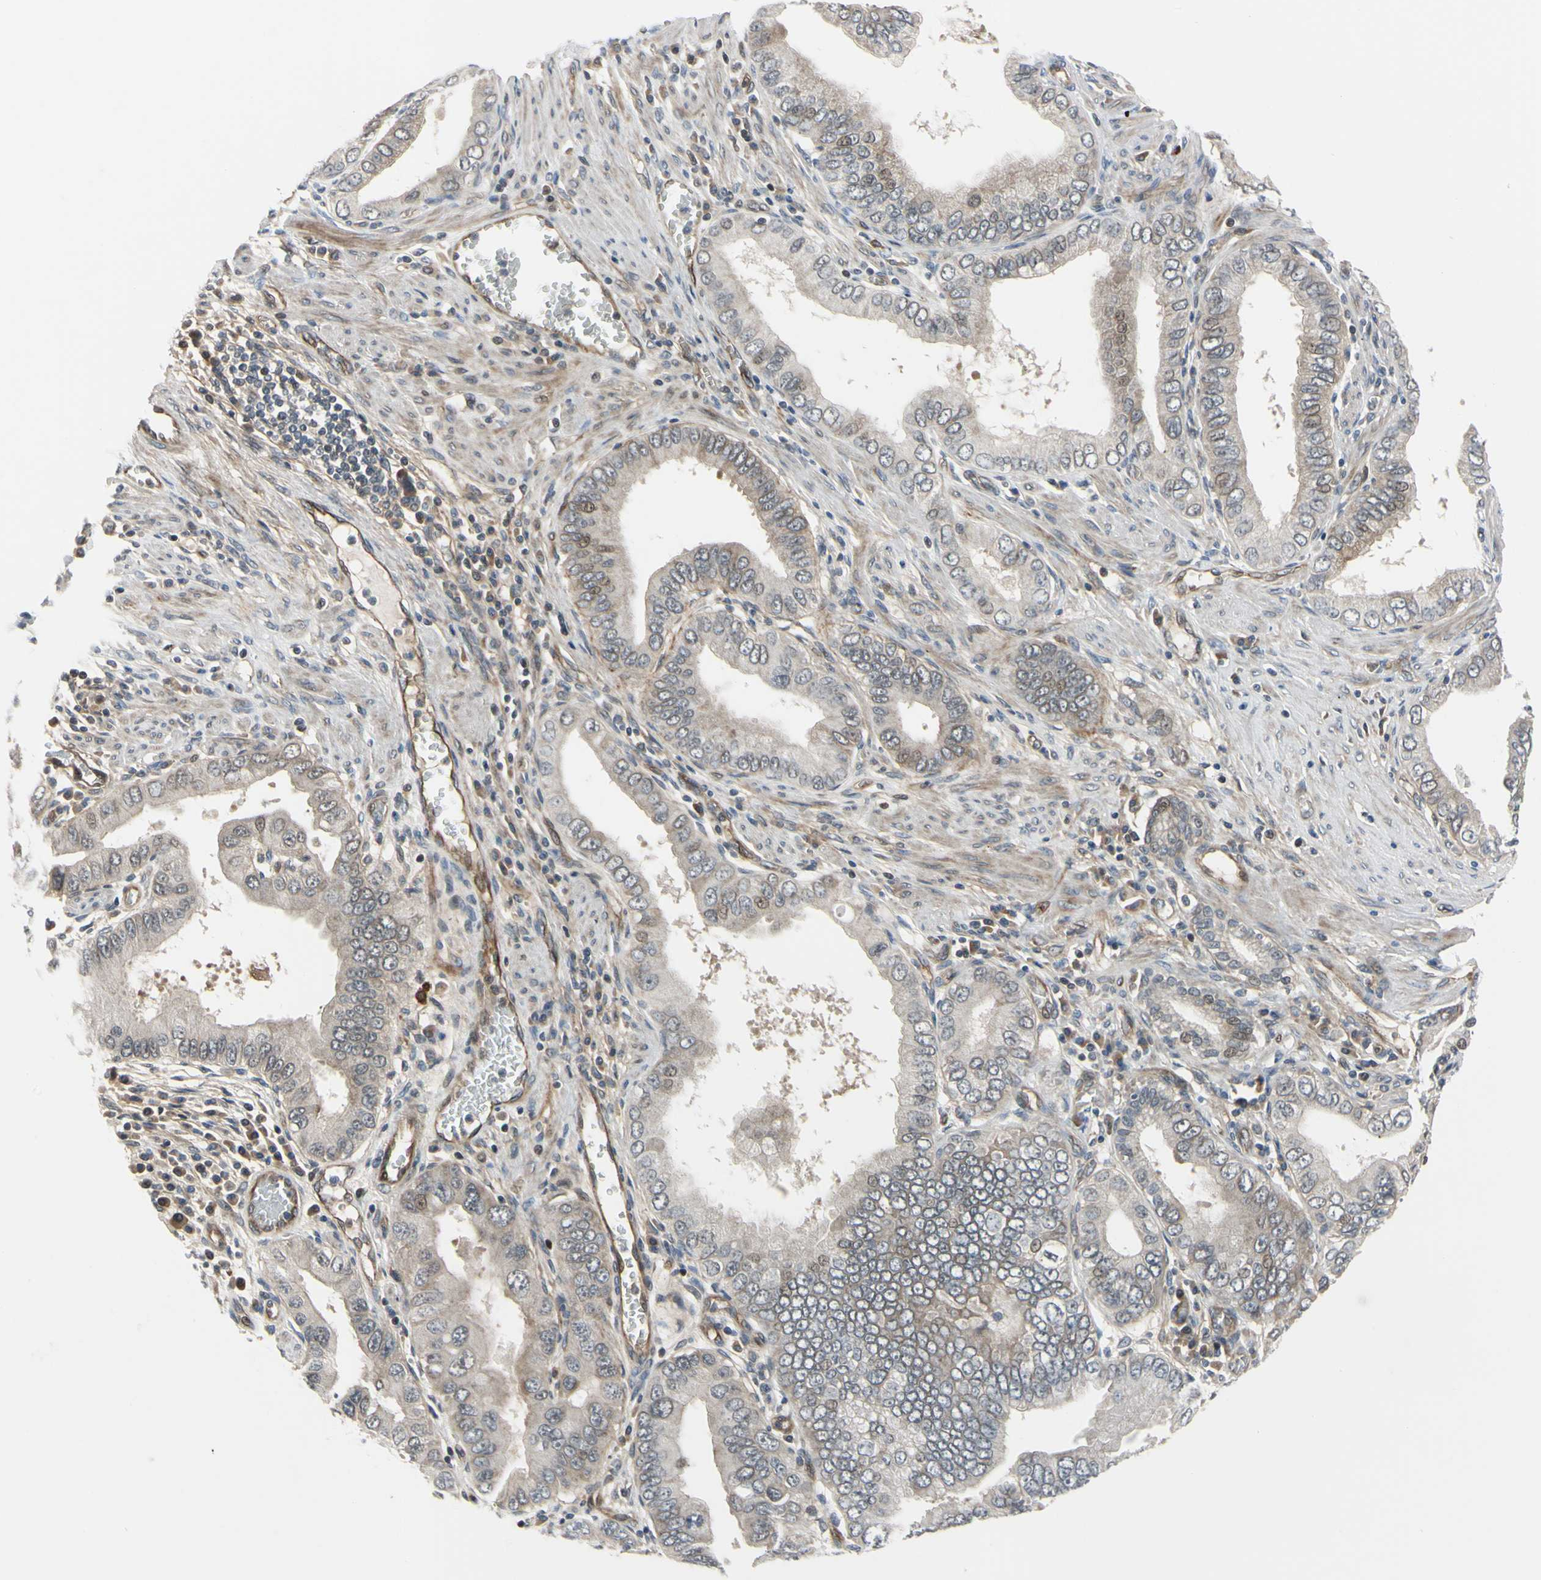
{"staining": {"intensity": "weak", "quantity": "25%-75%", "location": "cytoplasmic/membranous,nuclear"}, "tissue": "pancreatic cancer", "cell_type": "Tumor cells", "image_type": "cancer", "snomed": [{"axis": "morphology", "description": "Normal tissue, NOS"}, {"axis": "topography", "description": "Lymph node"}], "caption": "Protein expression analysis of pancreatic cancer exhibits weak cytoplasmic/membranous and nuclear expression in about 25%-75% of tumor cells.", "gene": "COMMD9", "patient": {"sex": "male", "age": 50}}